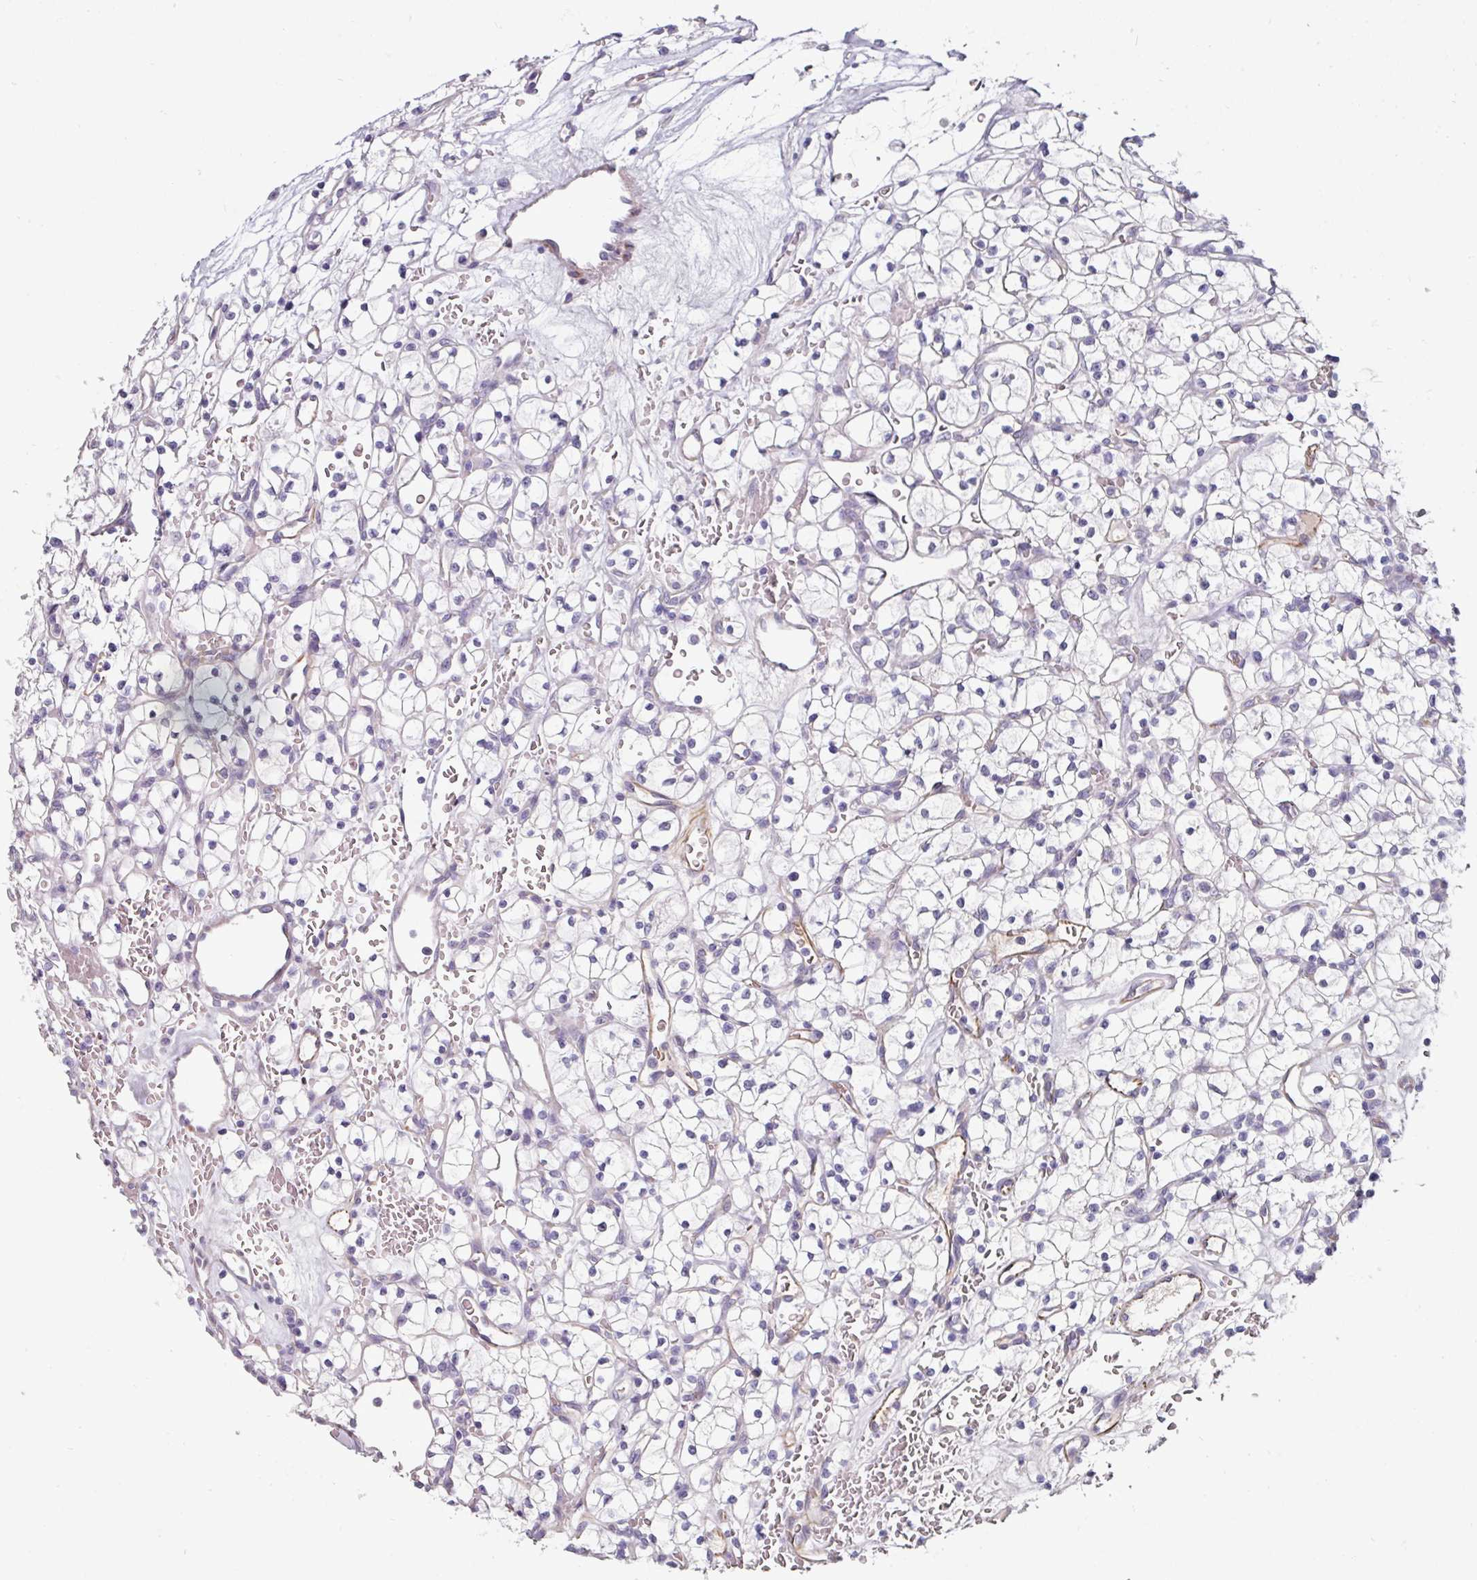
{"staining": {"intensity": "negative", "quantity": "none", "location": "none"}, "tissue": "renal cancer", "cell_type": "Tumor cells", "image_type": "cancer", "snomed": [{"axis": "morphology", "description": "Adenocarcinoma, NOS"}, {"axis": "topography", "description": "Kidney"}], "caption": "IHC of renal cancer (adenocarcinoma) shows no expression in tumor cells.", "gene": "EYA3", "patient": {"sex": "female", "age": 64}}